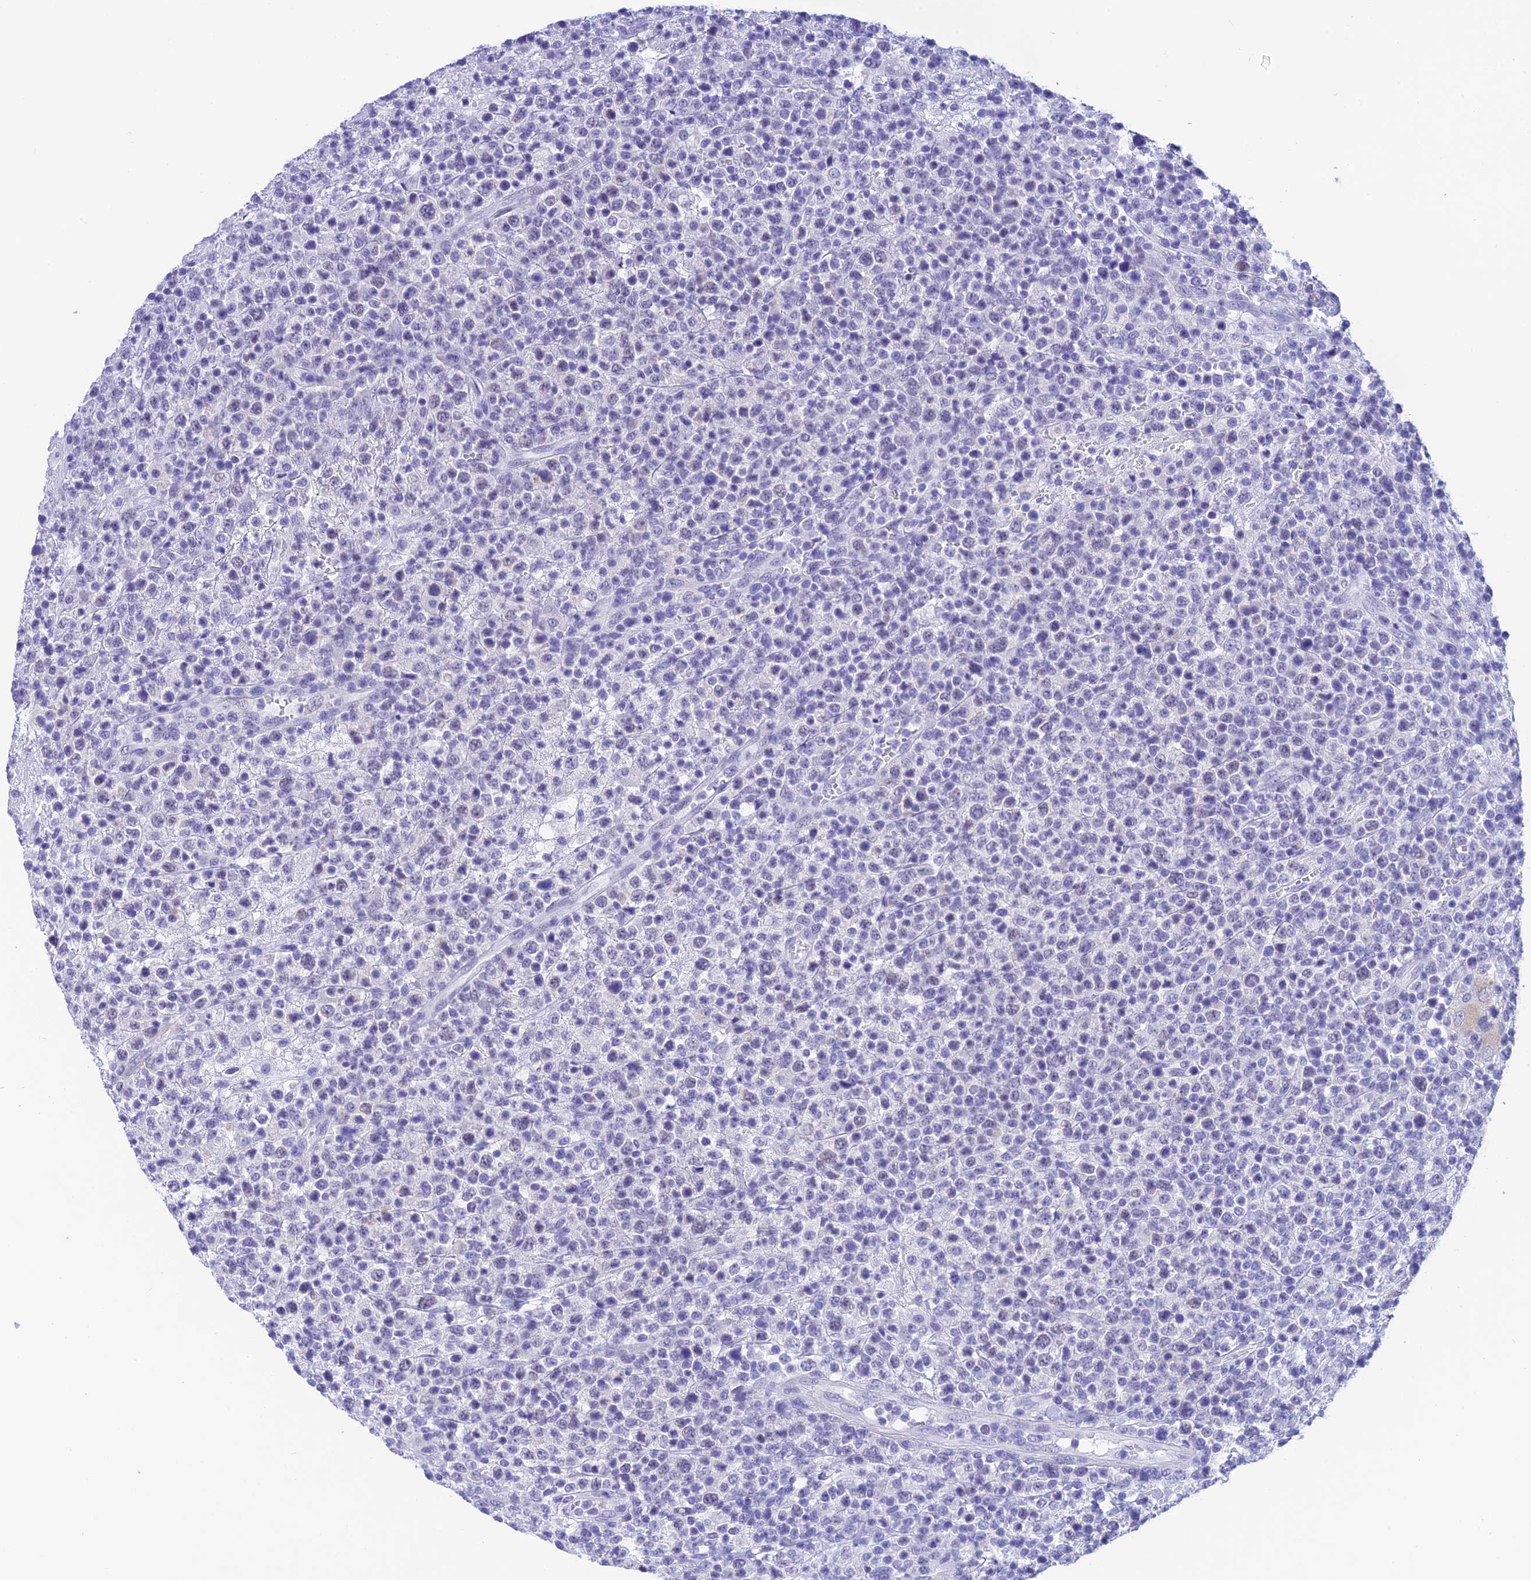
{"staining": {"intensity": "negative", "quantity": "none", "location": "none"}, "tissue": "lymphoma", "cell_type": "Tumor cells", "image_type": "cancer", "snomed": [{"axis": "morphology", "description": "Malignant lymphoma, non-Hodgkin's type, High grade"}, {"axis": "topography", "description": "Colon"}], "caption": "There is no significant positivity in tumor cells of lymphoma.", "gene": "KDELR3", "patient": {"sex": "female", "age": 53}}